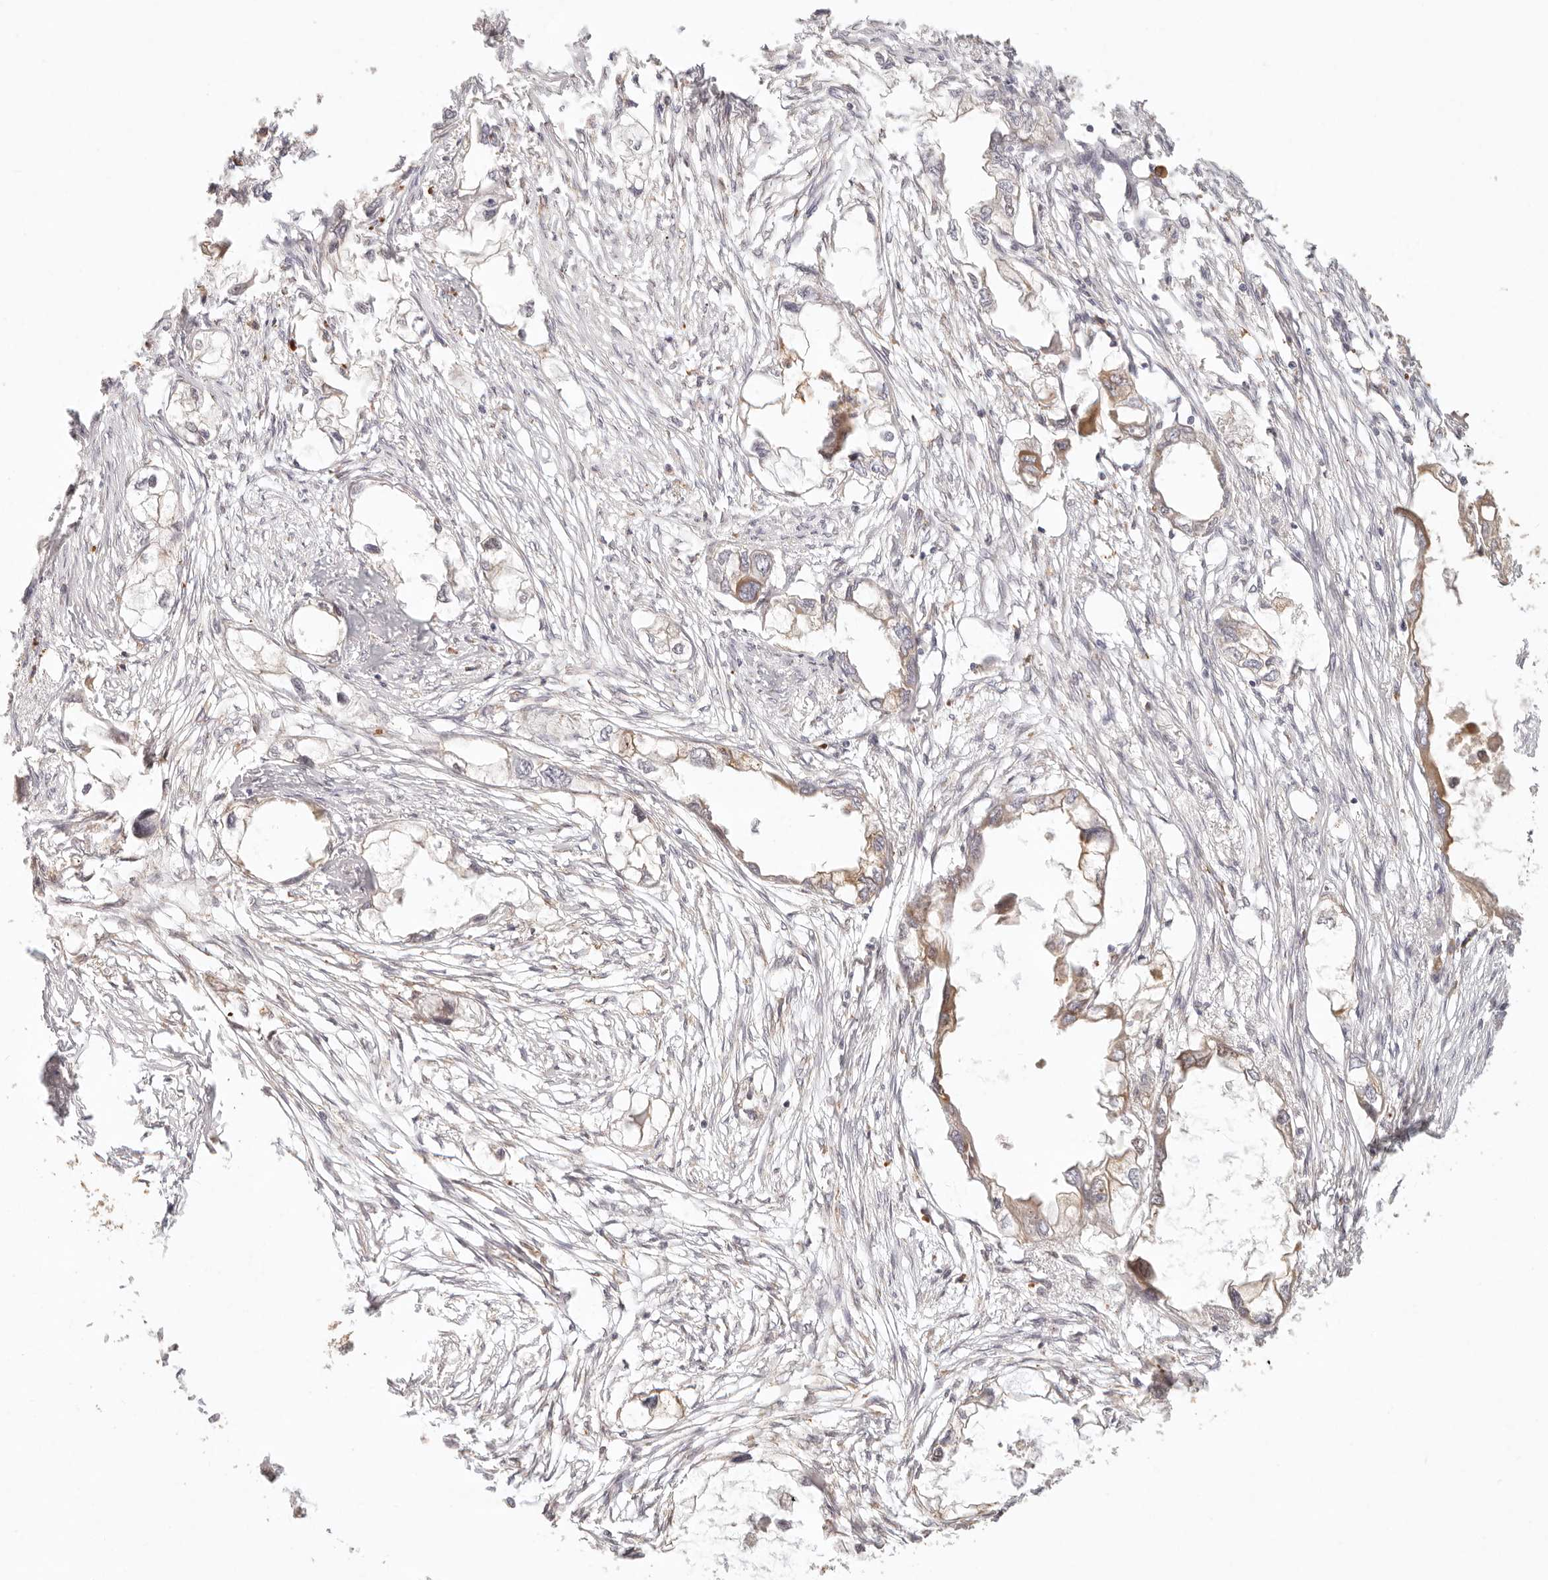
{"staining": {"intensity": "moderate", "quantity": "25%-75%", "location": "cytoplasmic/membranous"}, "tissue": "endometrial cancer", "cell_type": "Tumor cells", "image_type": "cancer", "snomed": [{"axis": "morphology", "description": "Adenocarcinoma, NOS"}, {"axis": "morphology", "description": "Adenocarcinoma, metastatic, NOS"}, {"axis": "topography", "description": "Adipose tissue"}, {"axis": "topography", "description": "Endometrium"}], "caption": "Immunohistochemical staining of endometrial metastatic adenocarcinoma shows medium levels of moderate cytoplasmic/membranous expression in about 25%-75% of tumor cells. (DAB IHC with brightfield microscopy, high magnification).", "gene": "C1orf127", "patient": {"sex": "female", "age": 67}}